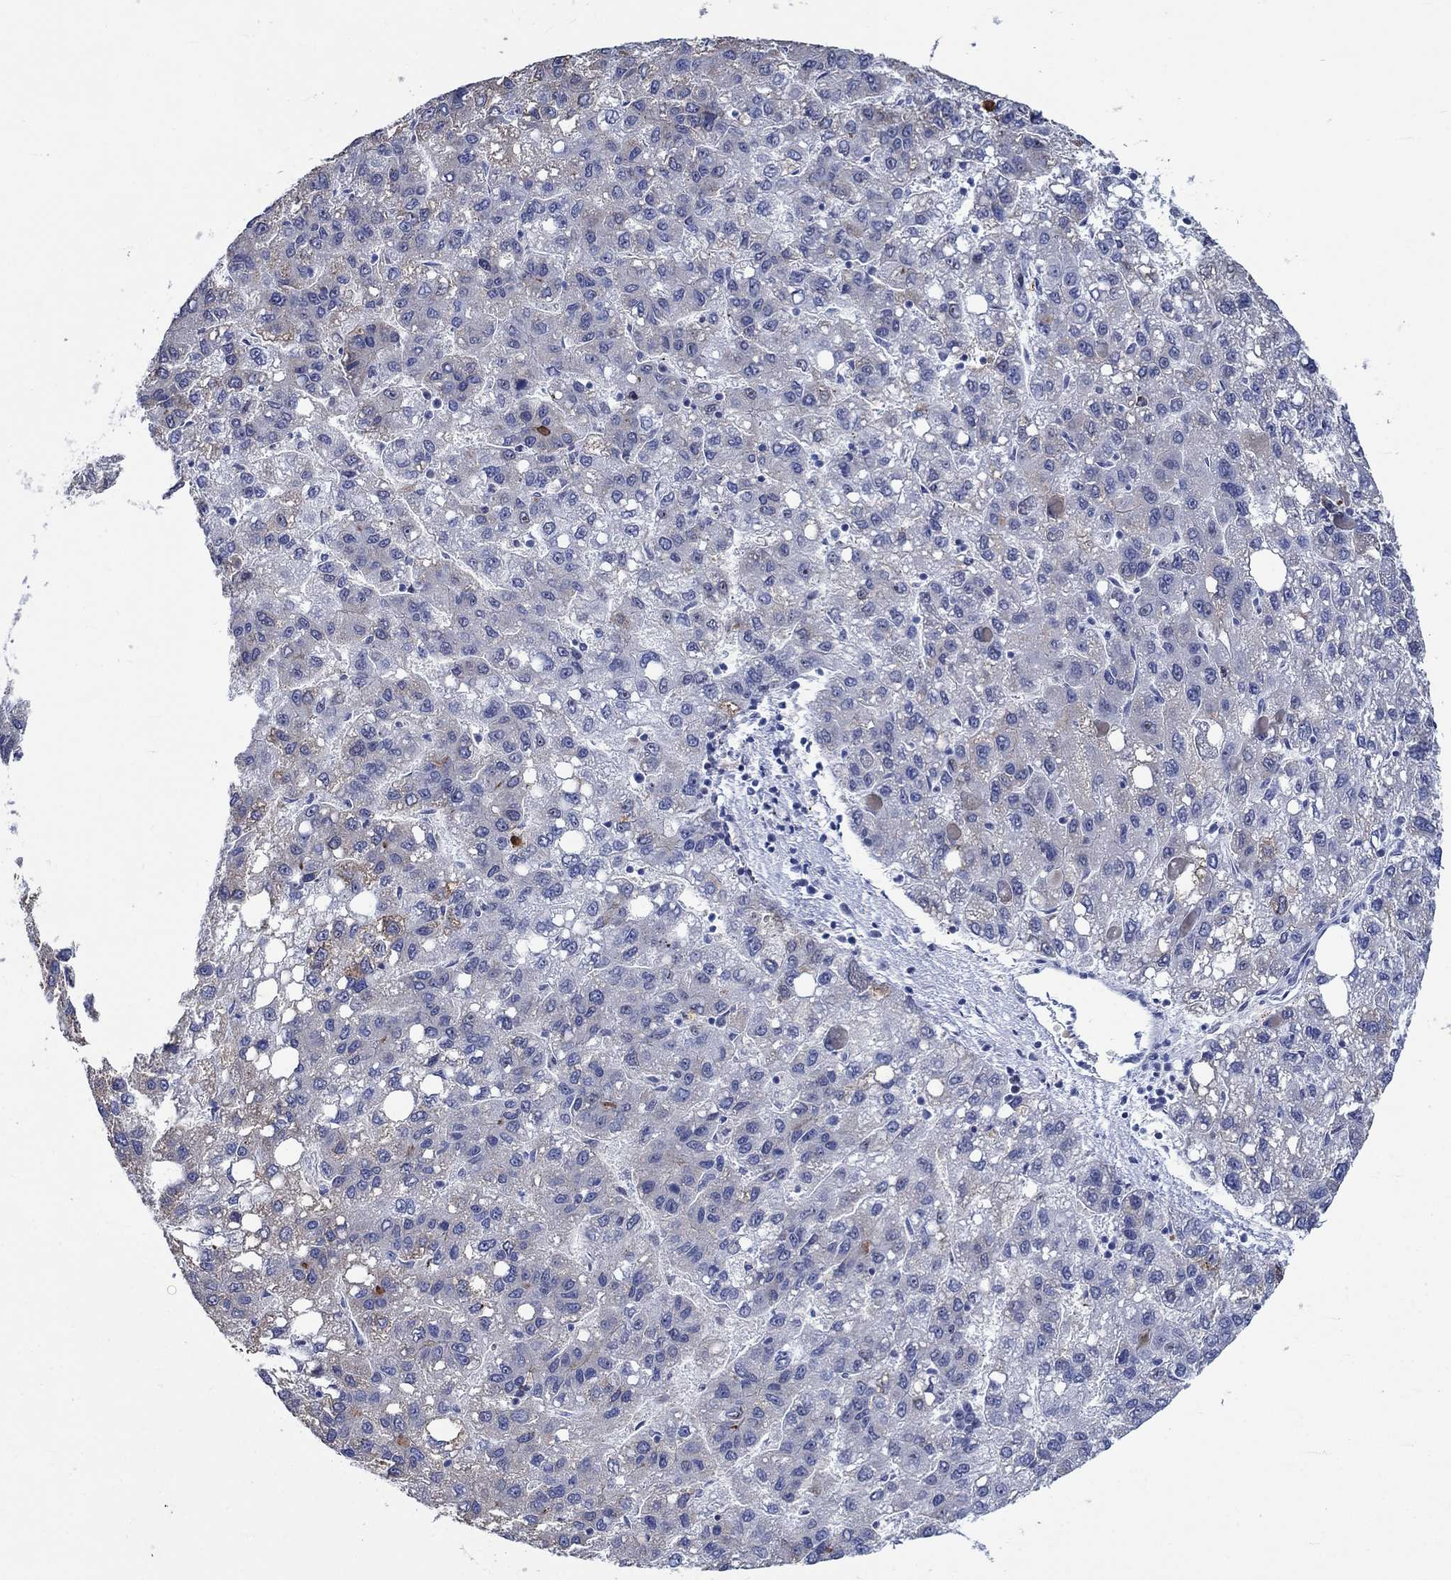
{"staining": {"intensity": "moderate", "quantity": "<25%", "location": "cytoplasmic/membranous"}, "tissue": "liver cancer", "cell_type": "Tumor cells", "image_type": "cancer", "snomed": [{"axis": "morphology", "description": "Carcinoma, Hepatocellular, NOS"}, {"axis": "topography", "description": "Liver"}], "caption": "Immunohistochemistry (IHC) of human liver hepatocellular carcinoma shows low levels of moderate cytoplasmic/membranous expression in about <25% of tumor cells.", "gene": "ZNF446", "patient": {"sex": "female", "age": 82}}